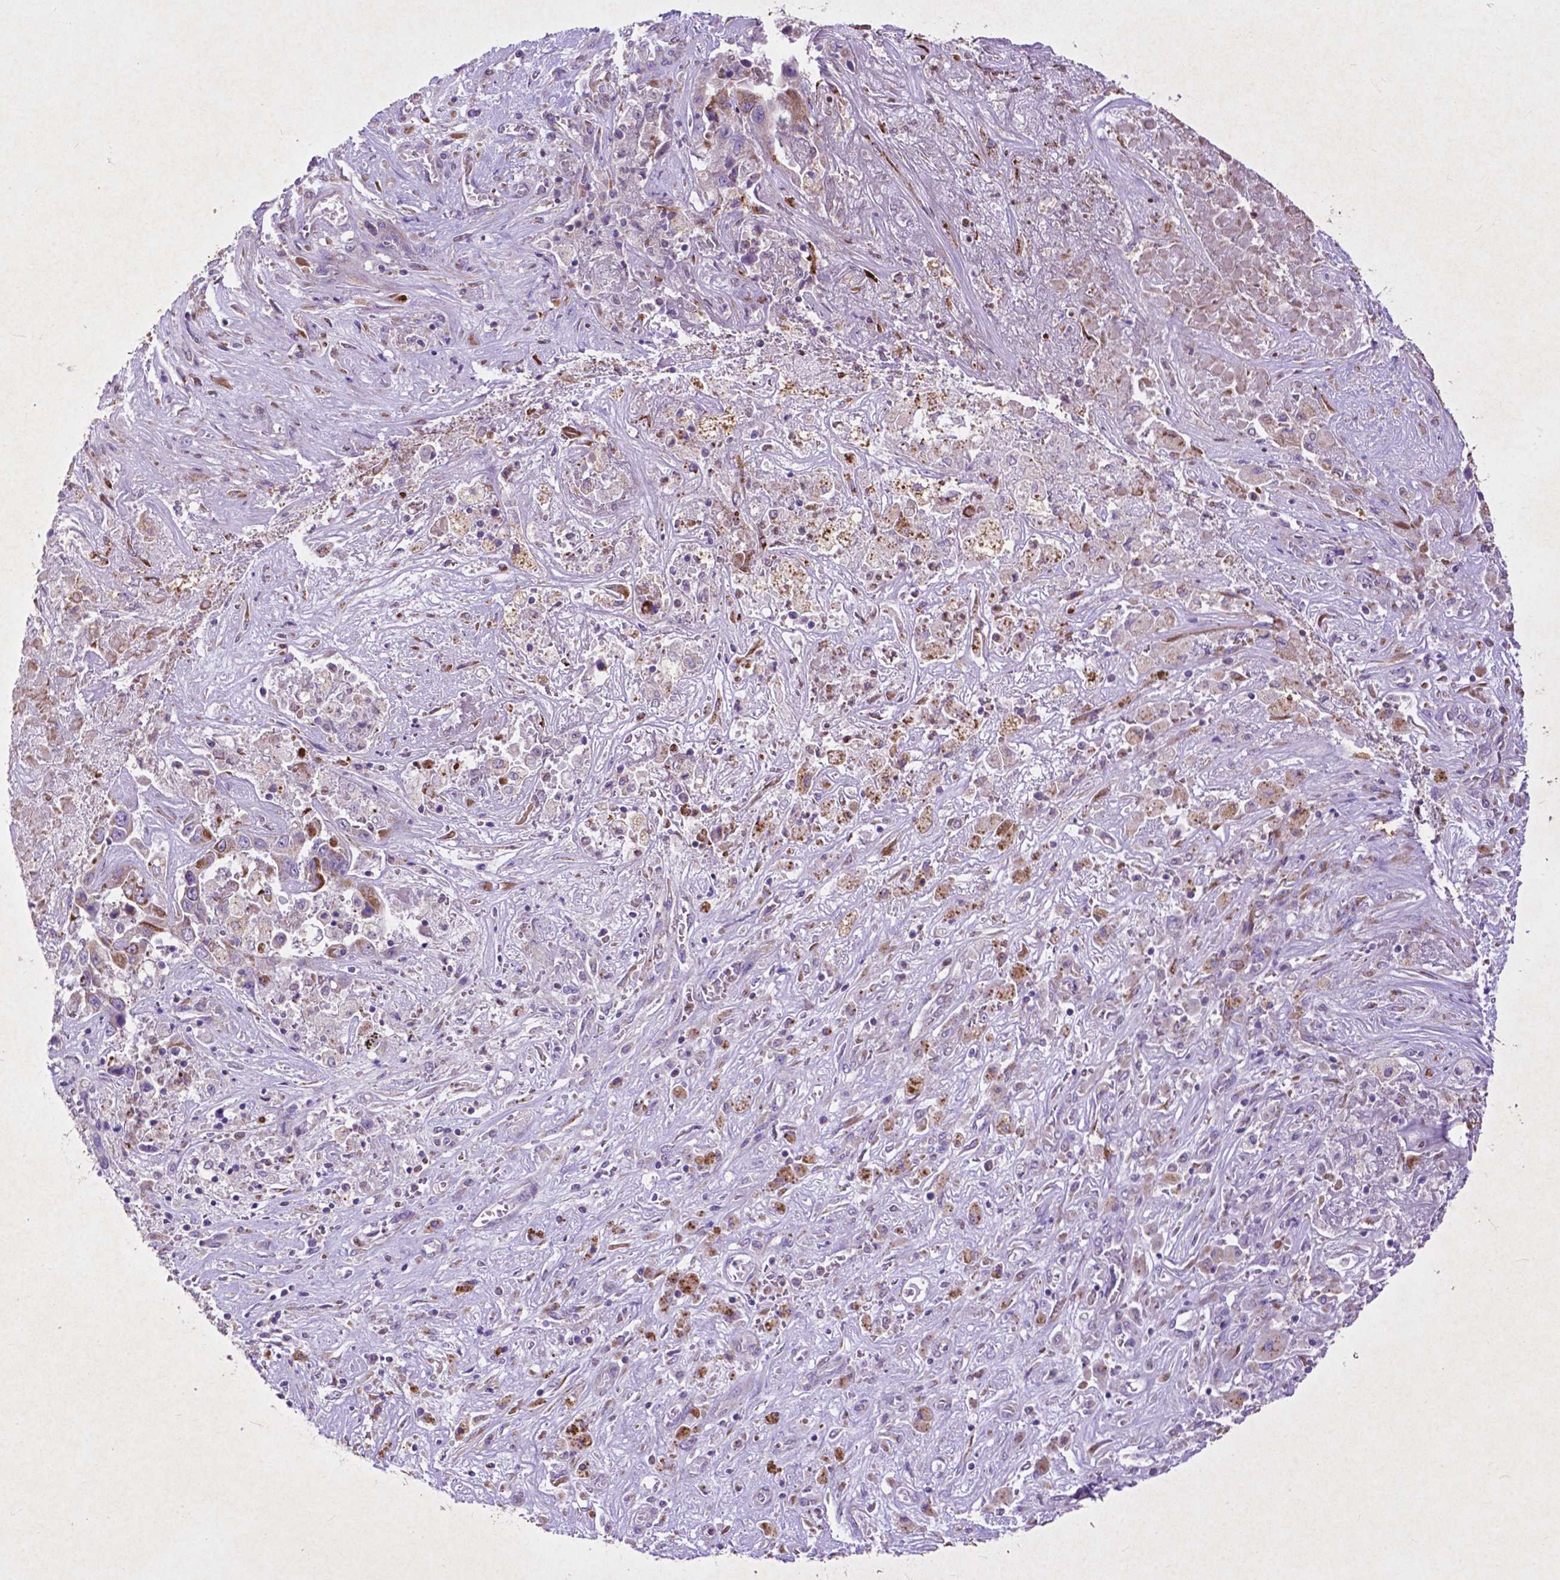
{"staining": {"intensity": "moderate", "quantity": "<25%", "location": "cytoplasmic/membranous"}, "tissue": "liver cancer", "cell_type": "Tumor cells", "image_type": "cancer", "snomed": [{"axis": "morphology", "description": "Cholangiocarcinoma"}, {"axis": "topography", "description": "Liver"}], "caption": "Immunohistochemistry histopathology image of neoplastic tissue: human cholangiocarcinoma (liver) stained using immunohistochemistry displays low levels of moderate protein expression localized specifically in the cytoplasmic/membranous of tumor cells, appearing as a cytoplasmic/membranous brown color.", "gene": "THEGL", "patient": {"sex": "female", "age": 52}}